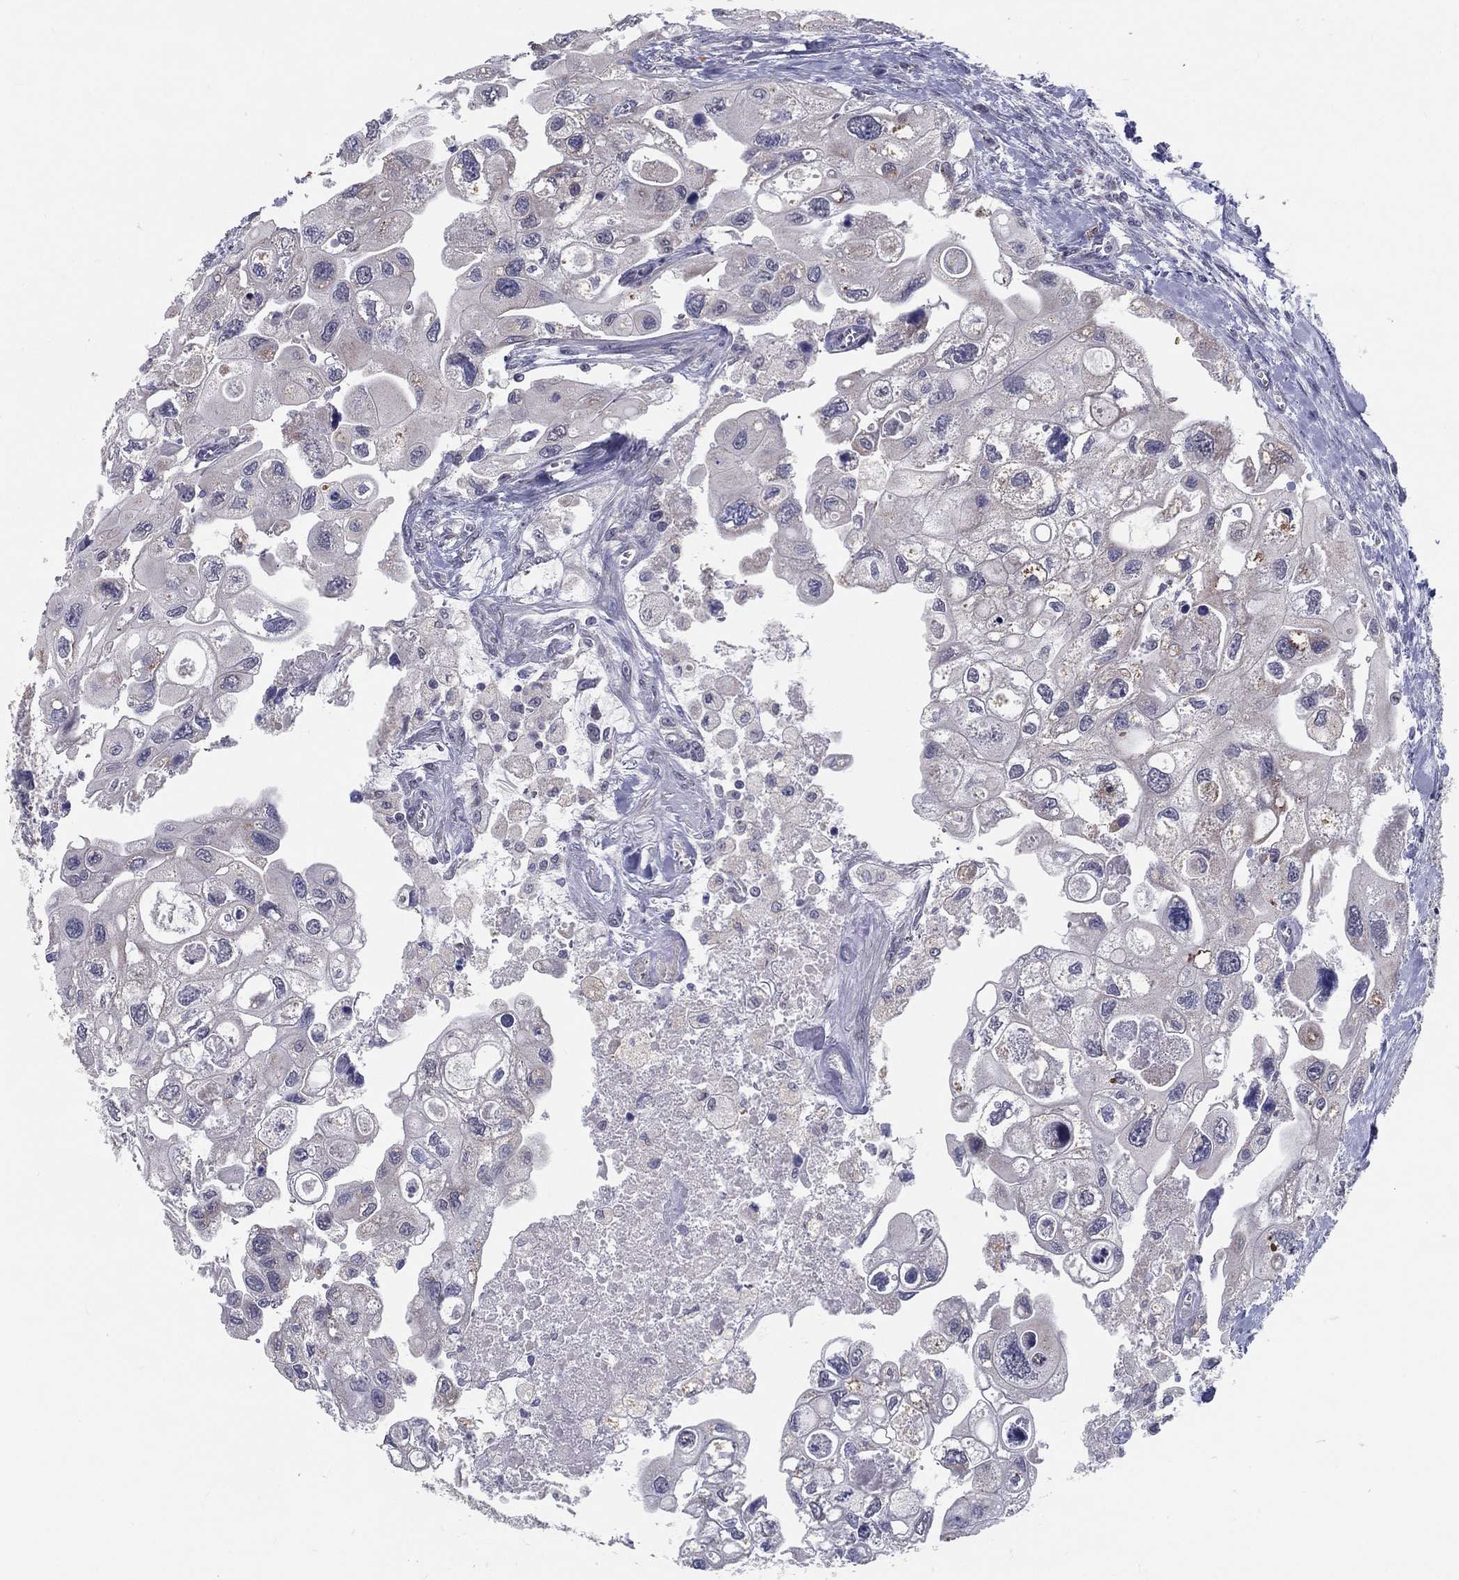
{"staining": {"intensity": "negative", "quantity": "none", "location": "none"}, "tissue": "urothelial cancer", "cell_type": "Tumor cells", "image_type": "cancer", "snomed": [{"axis": "morphology", "description": "Urothelial carcinoma, High grade"}, {"axis": "topography", "description": "Urinary bladder"}], "caption": "Tumor cells show no significant protein staining in urothelial carcinoma (high-grade). (Stains: DAB IHC with hematoxylin counter stain, Microscopy: brightfield microscopy at high magnification).", "gene": "PCSK1", "patient": {"sex": "male", "age": 59}}